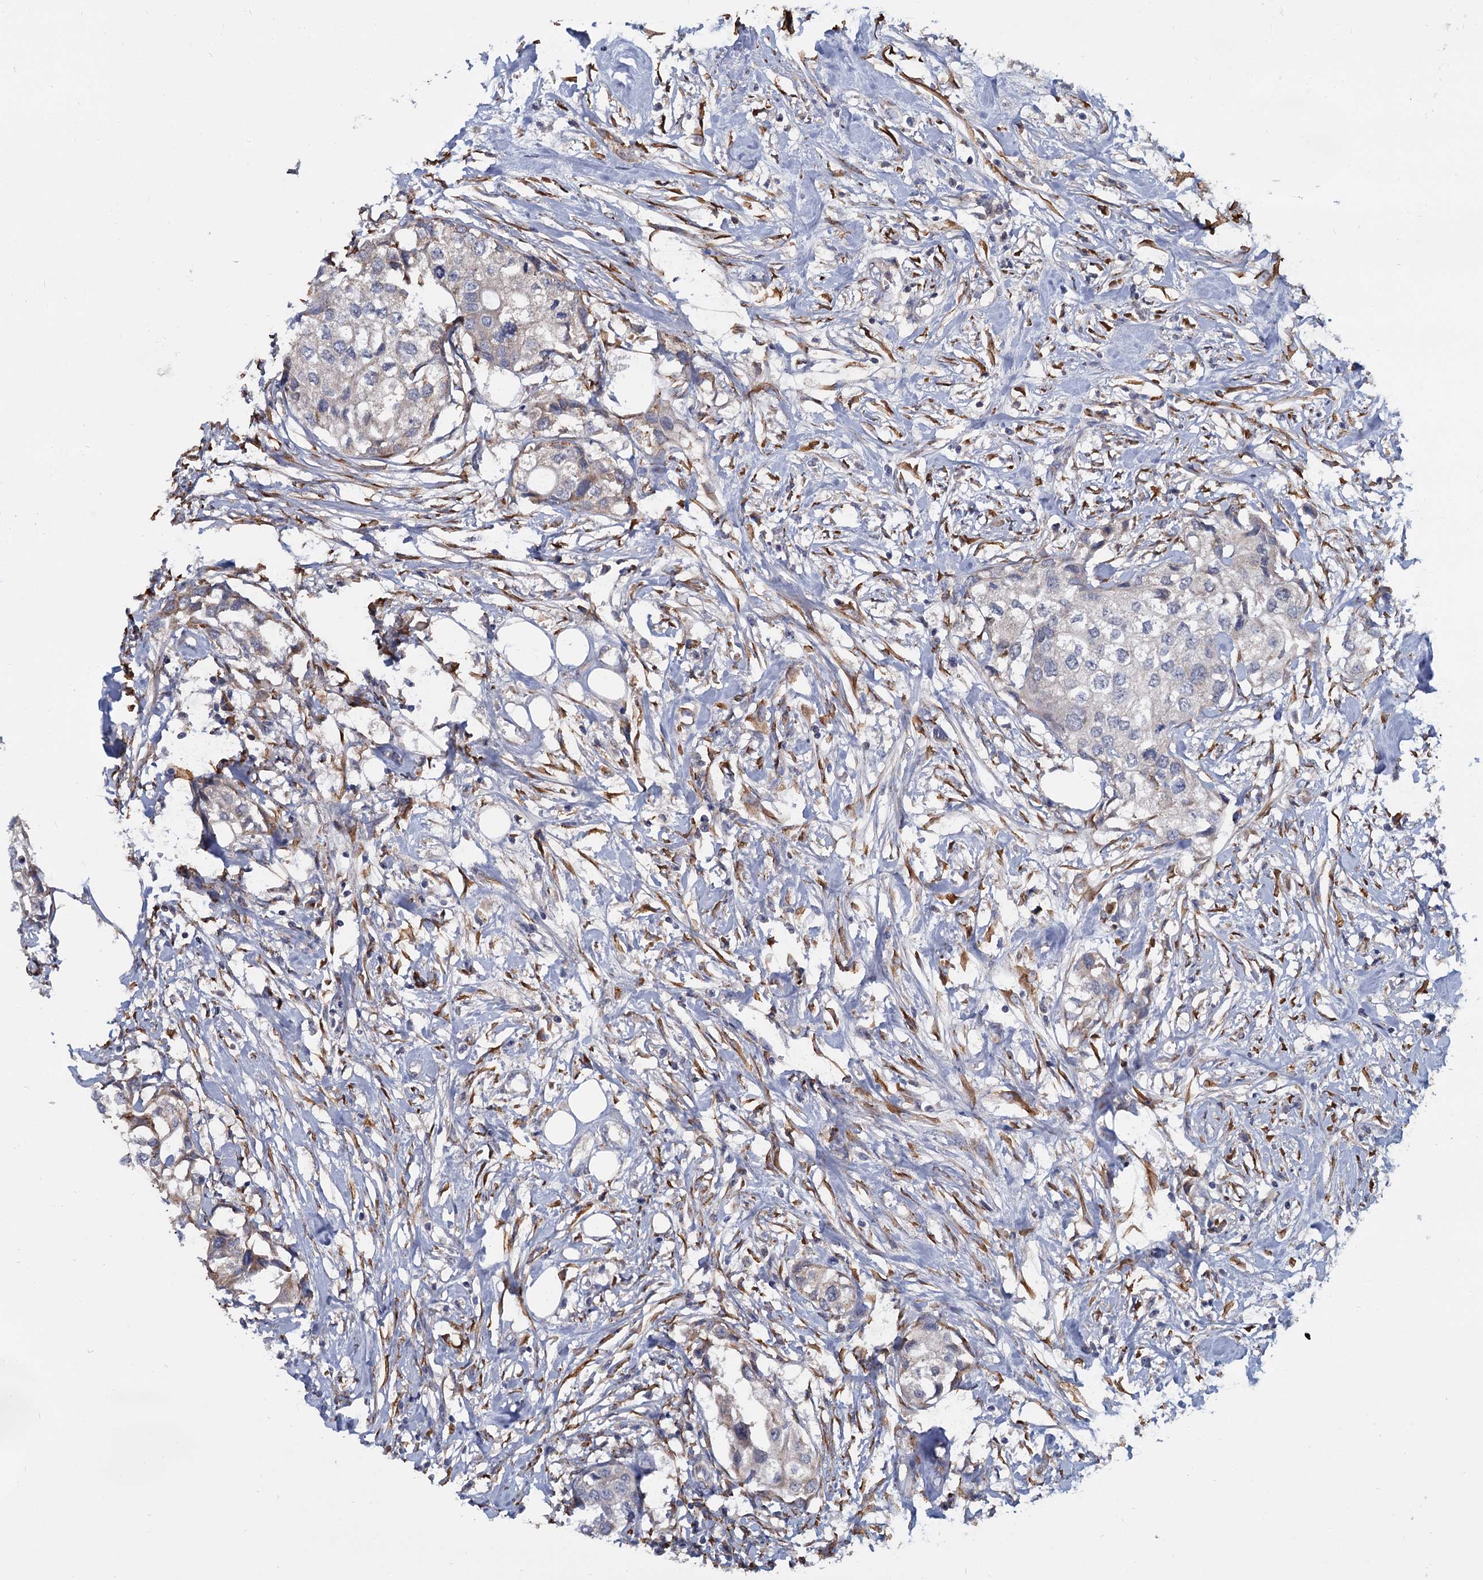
{"staining": {"intensity": "negative", "quantity": "none", "location": "none"}, "tissue": "urothelial cancer", "cell_type": "Tumor cells", "image_type": "cancer", "snomed": [{"axis": "morphology", "description": "Urothelial carcinoma, High grade"}, {"axis": "topography", "description": "Urinary bladder"}], "caption": "Immunohistochemistry micrograph of human urothelial carcinoma (high-grade) stained for a protein (brown), which displays no staining in tumor cells.", "gene": "LRRC51", "patient": {"sex": "male", "age": 64}}